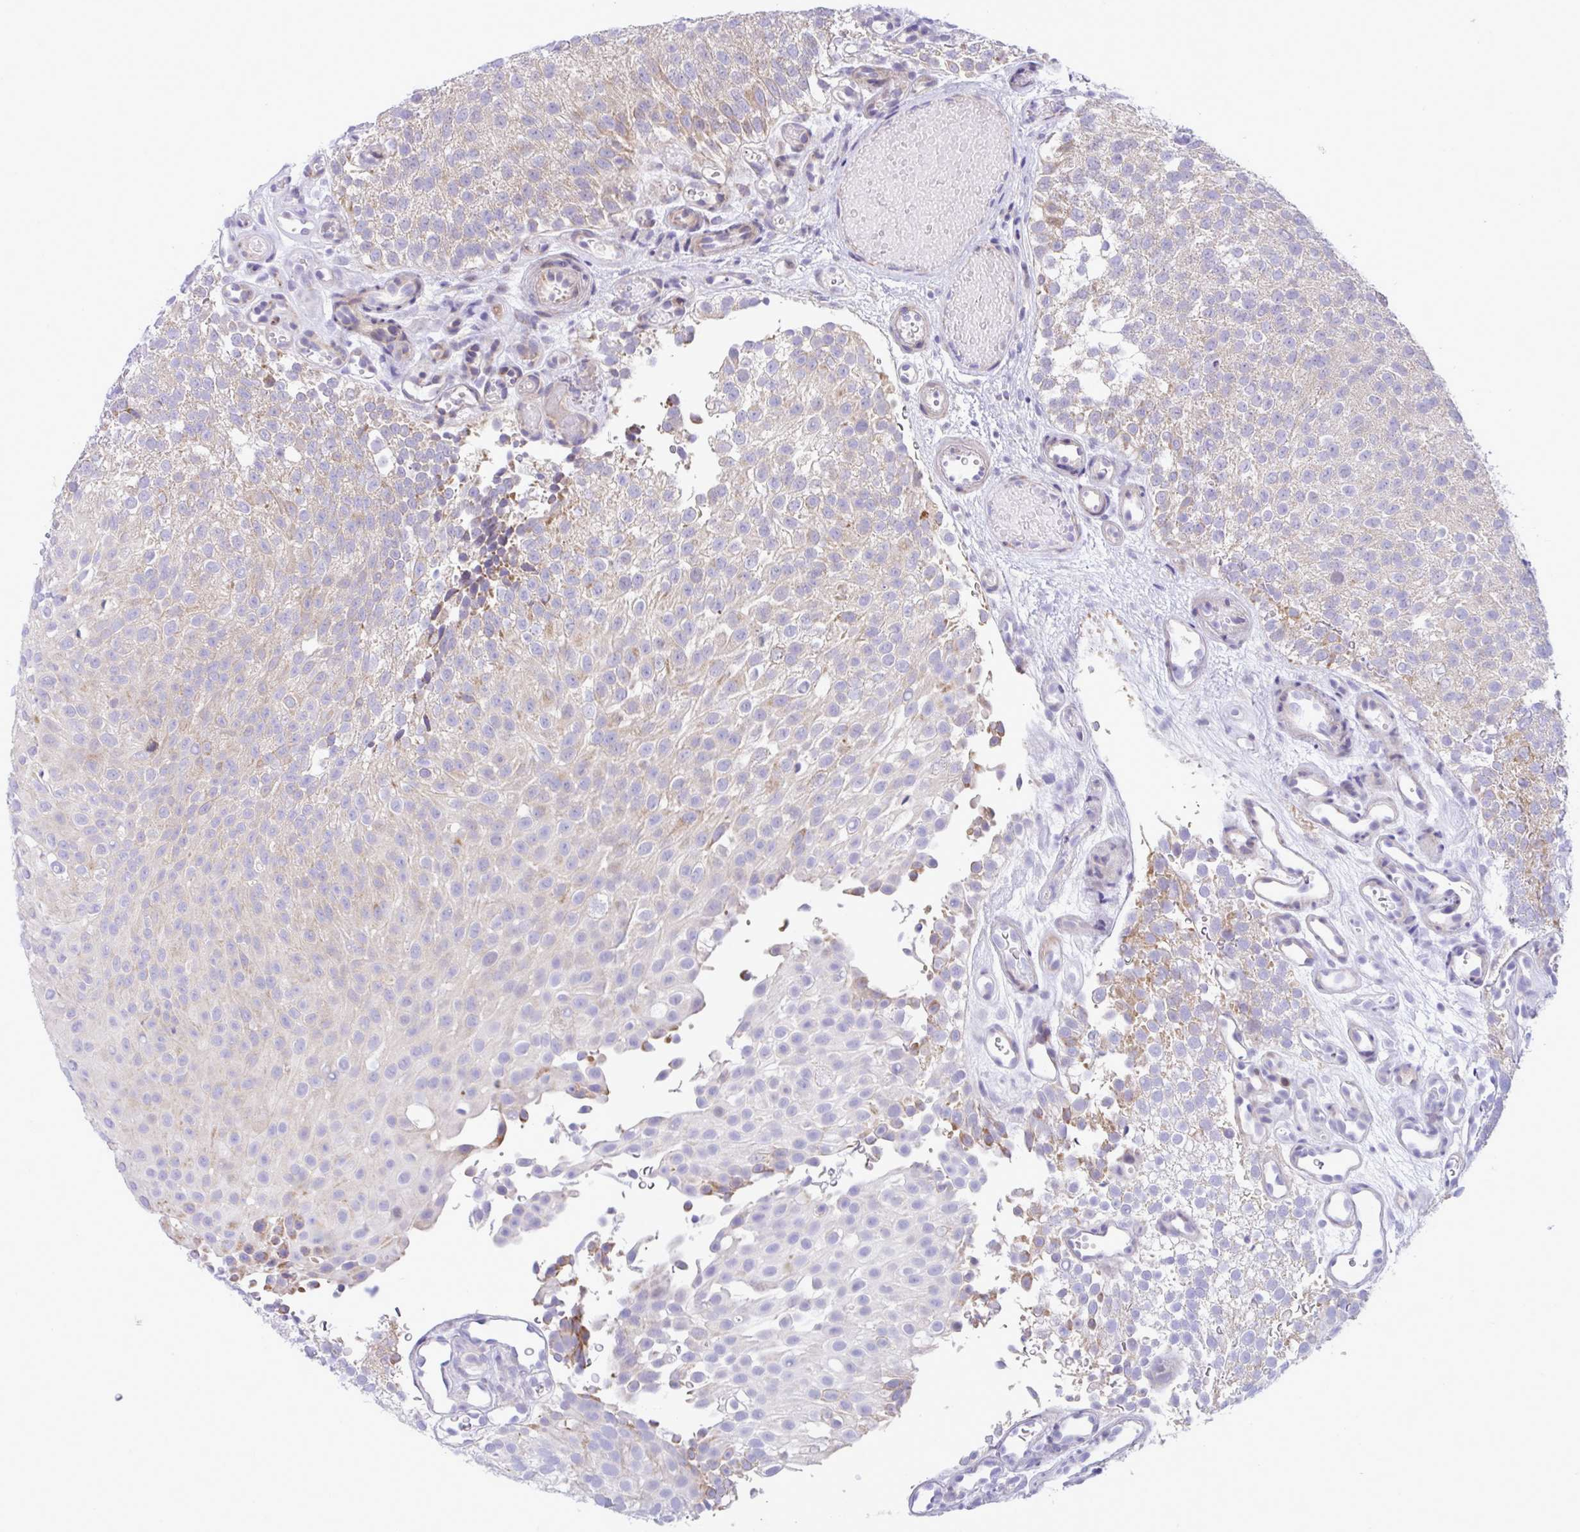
{"staining": {"intensity": "moderate", "quantity": "<25%", "location": "cytoplasmic/membranous"}, "tissue": "urothelial cancer", "cell_type": "Tumor cells", "image_type": "cancer", "snomed": [{"axis": "morphology", "description": "Urothelial carcinoma, Low grade"}, {"axis": "topography", "description": "Urinary bladder"}], "caption": "Urothelial cancer tissue displays moderate cytoplasmic/membranous positivity in approximately <25% of tumor cells", "gene": "DTX3", "patient": {"sex": "male", "age": 78}}